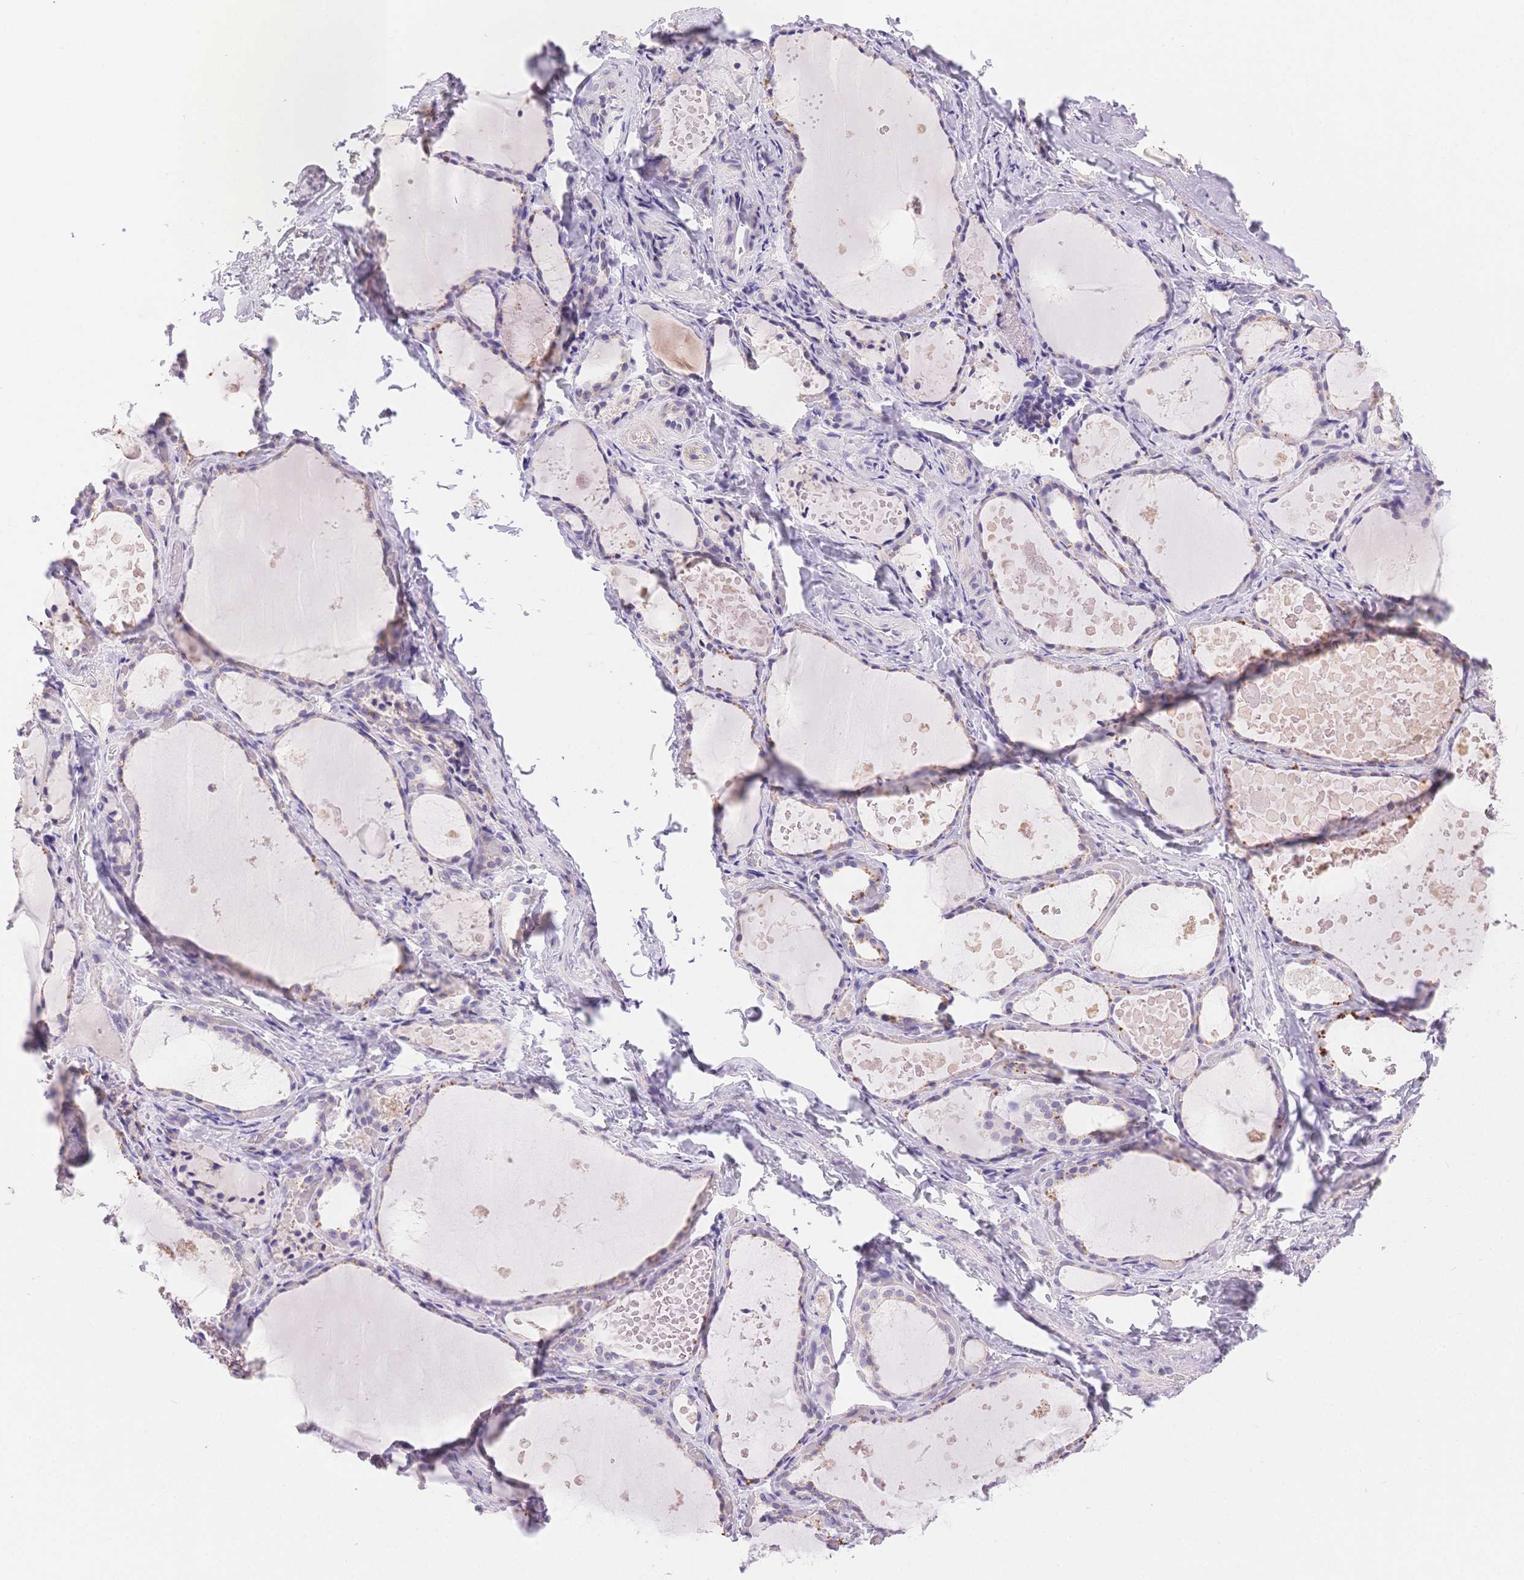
{"staining": {"intensity": "negative", "quantity": "none", "location": "none"}, "tissue": "thyroid gland", "cell_type": "Glandular cells", "image_type": "normal", "snomed": [{"axis": "morphology", "description": "Normal tissue, NOS"}, {"axis": "topography", "description": "Thyroid gland"}], "caption": "High power microscopy photomicrograph of an IHC image of benign thyroid gland, revealing no significant expression in glandular cells. (DAB IHC, high magnification).", "gene": "MYOM1", "patient": {"sex": "female", "age": 56}}